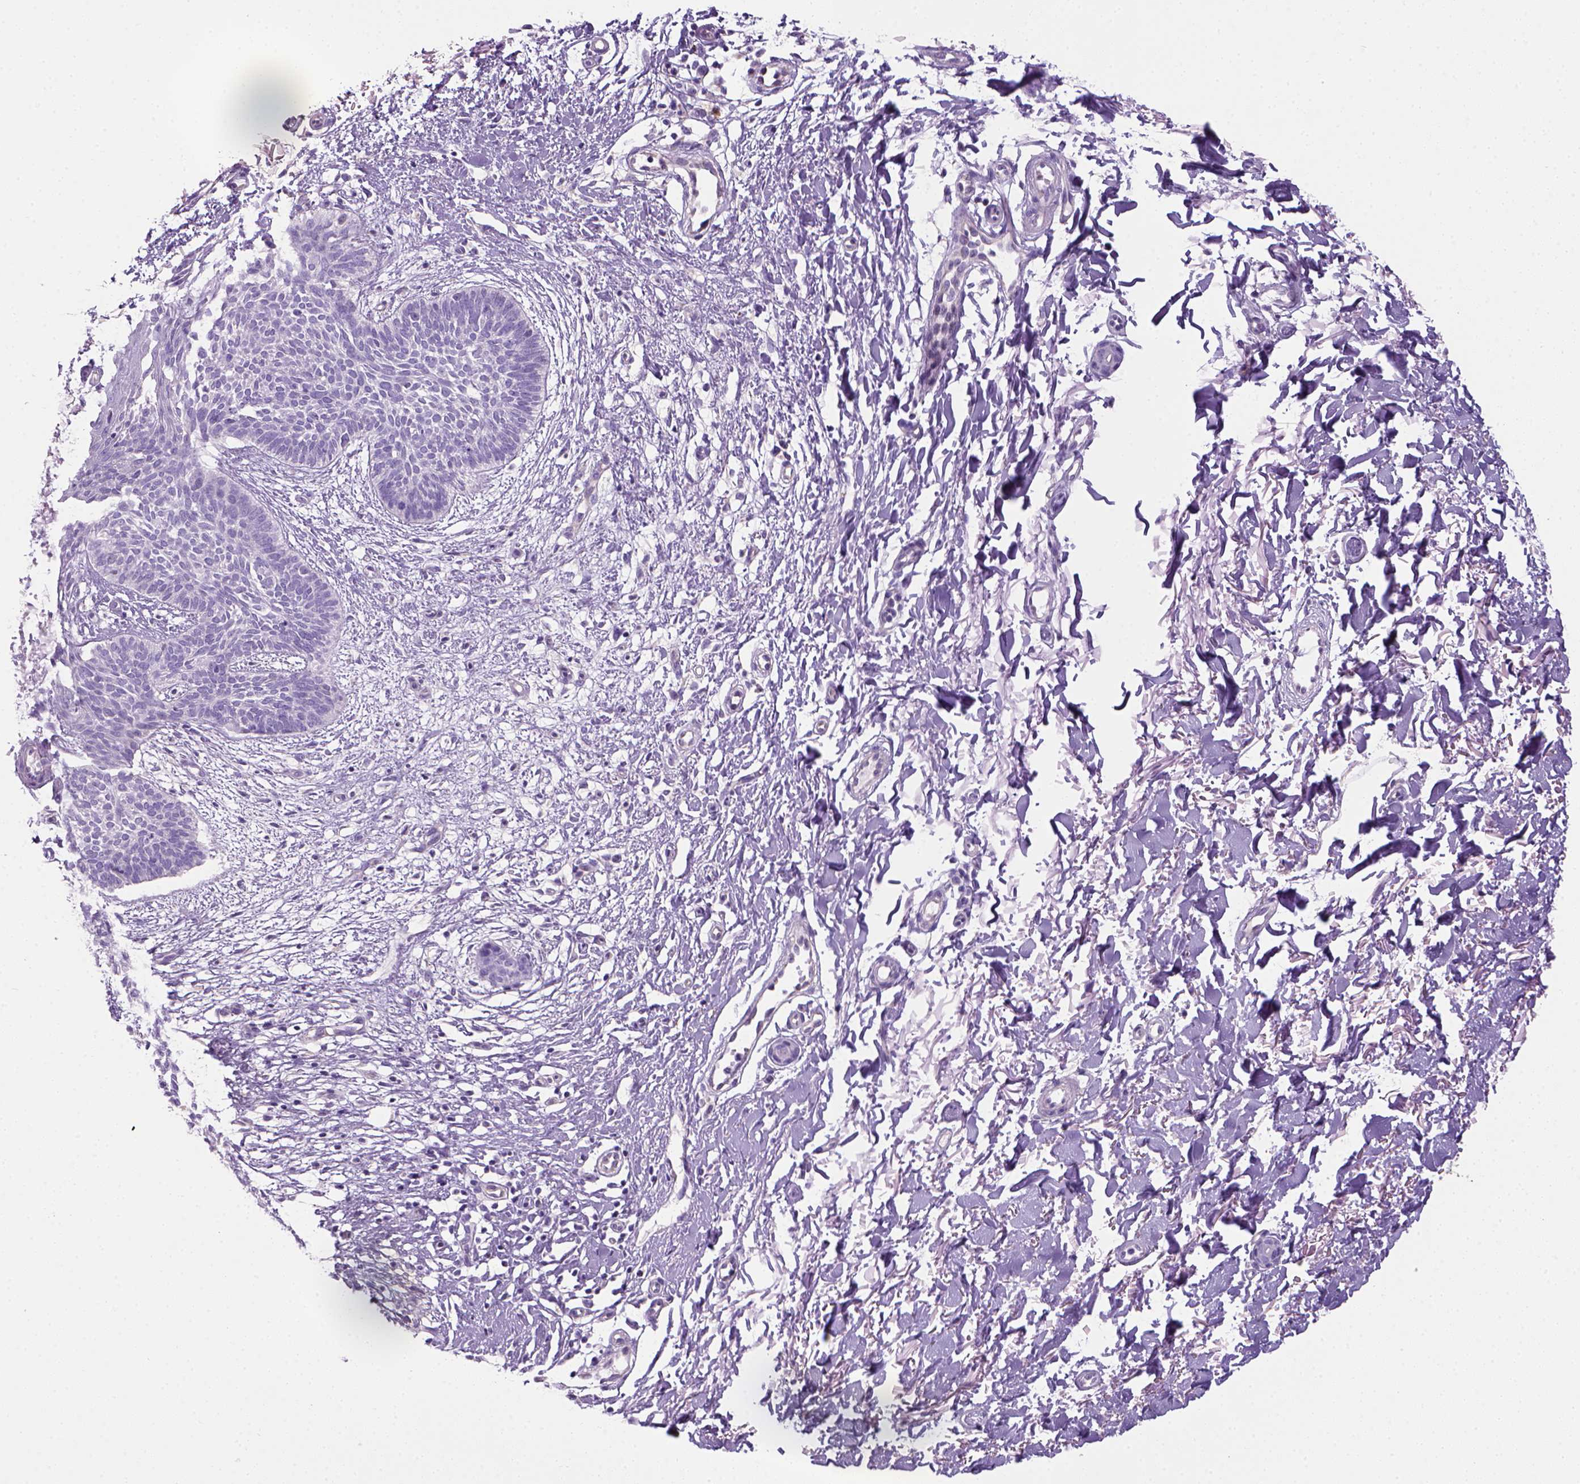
{"staining": {"intensity": "negative", "quantity": "none", "location": "none"}, "tissue": "skin cancer", "cell_type": "Tumor cells", "image_type": "cancer", "snomed": [{"axis": "morphology", "description": "Basal cell carcinoma"}, {"axis": "topography", "description": "Skin"}], "caption": "A high-resolution histopathology image shows immunohistochemistry staining of basal cell carcinoma (skin), which demonstrates no significant positivity in tumor cells.", "gene": "ARHGEF33", "patient": {"sex": "female", "age": 84}}